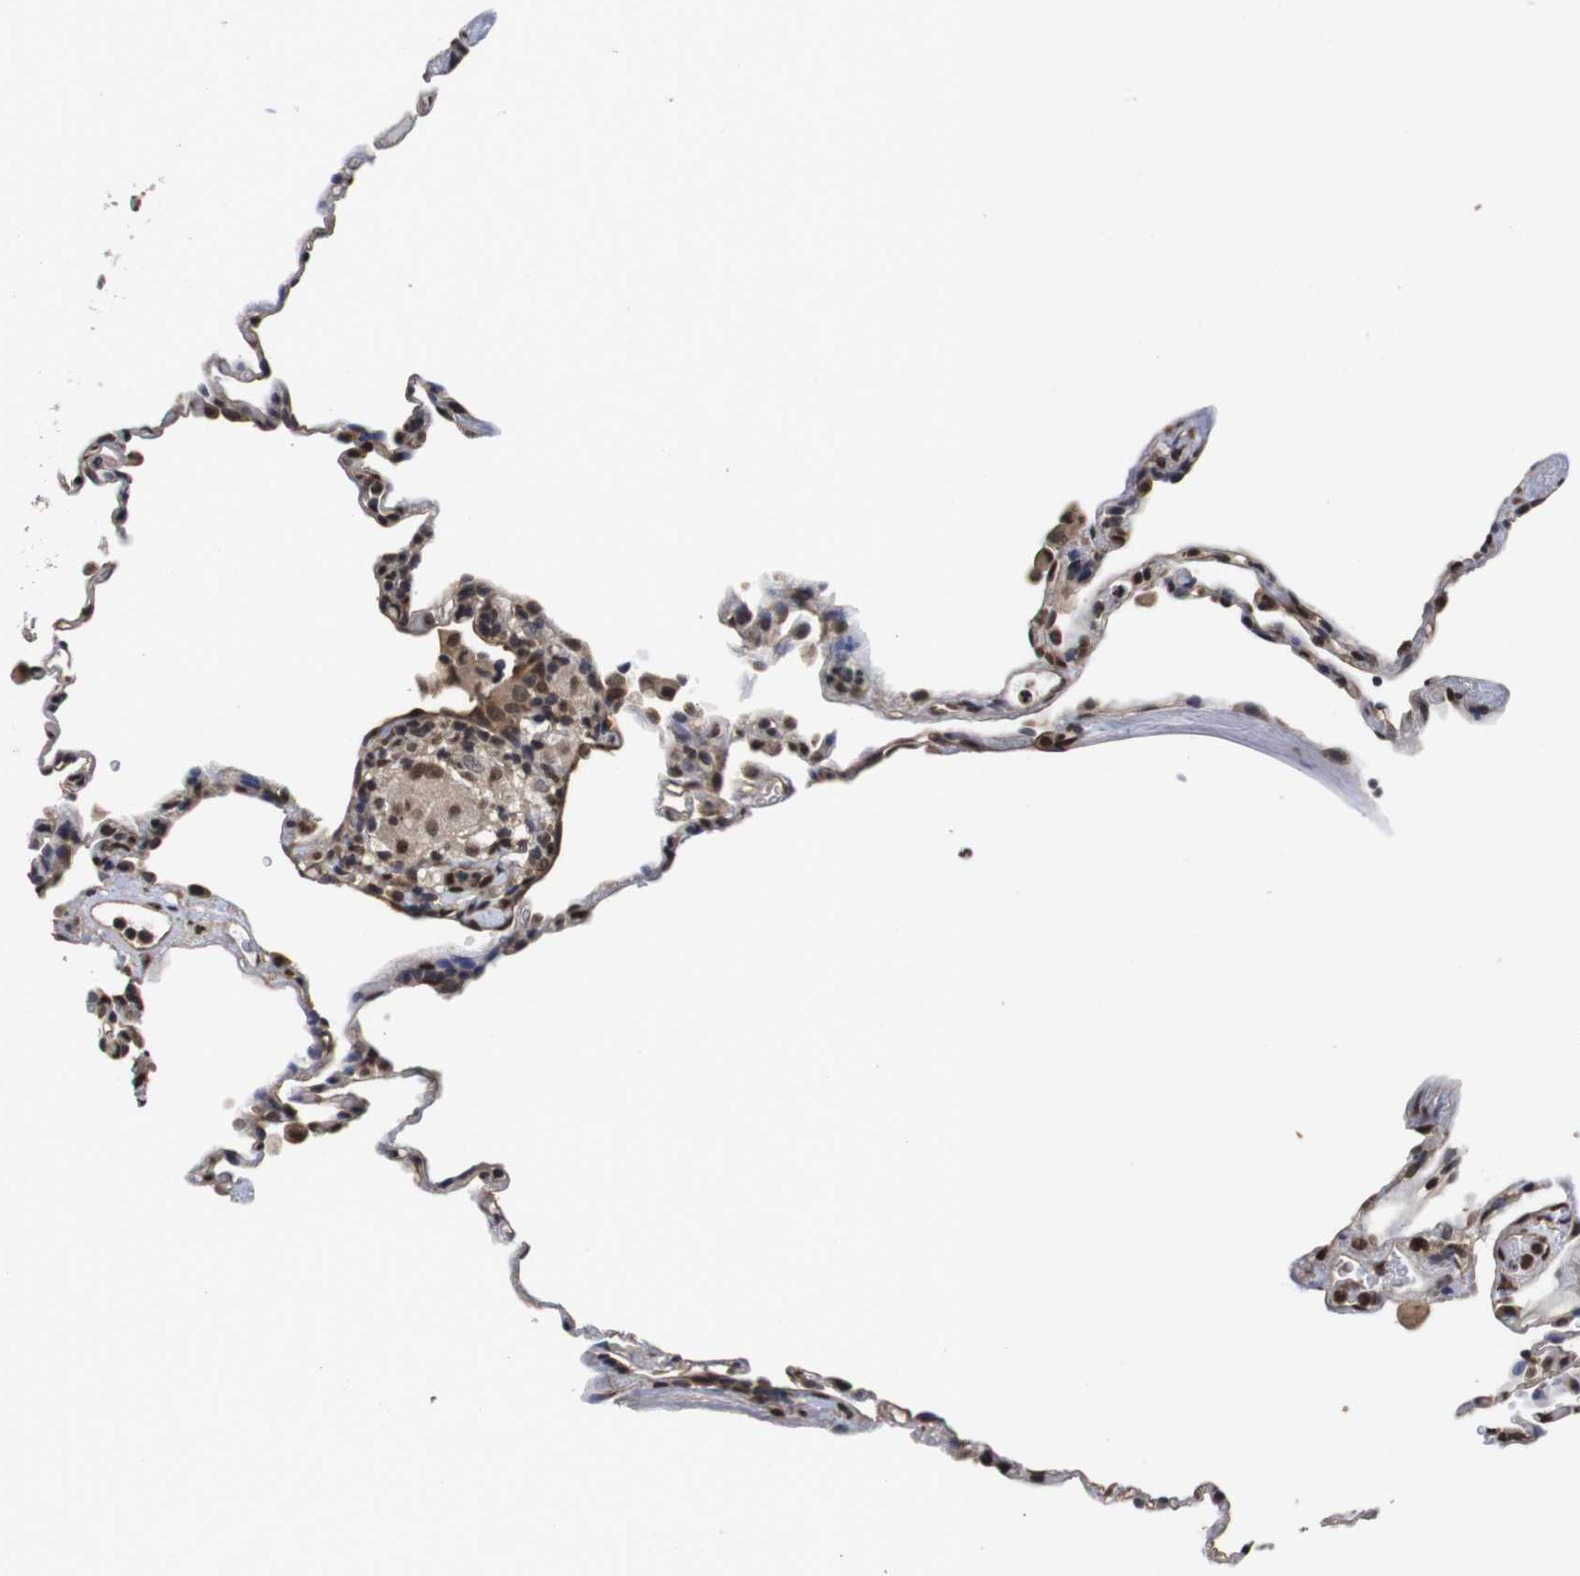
{"staining": {"intensity": "moderate", "quantity": "25%-75%", "location": "cytoplasmic/membranous,nuclear"}, "tissue": "lung", "cell_type": "Alveolar cells", "image_type": "normal", "snomed": [{"axis": "morphology", "description": "Normal tissue, NOS"}, {"axis": "topography", "description": "Lung"}], "caption": "Human lung stained for a protein (brown) displays moderate cytoplasmic/membranous,nuclear positive expression in approximately 25%-75% of alveolar cells.", "gene": "SUMO3", "patient": {"sex": "male", "age": 59}}